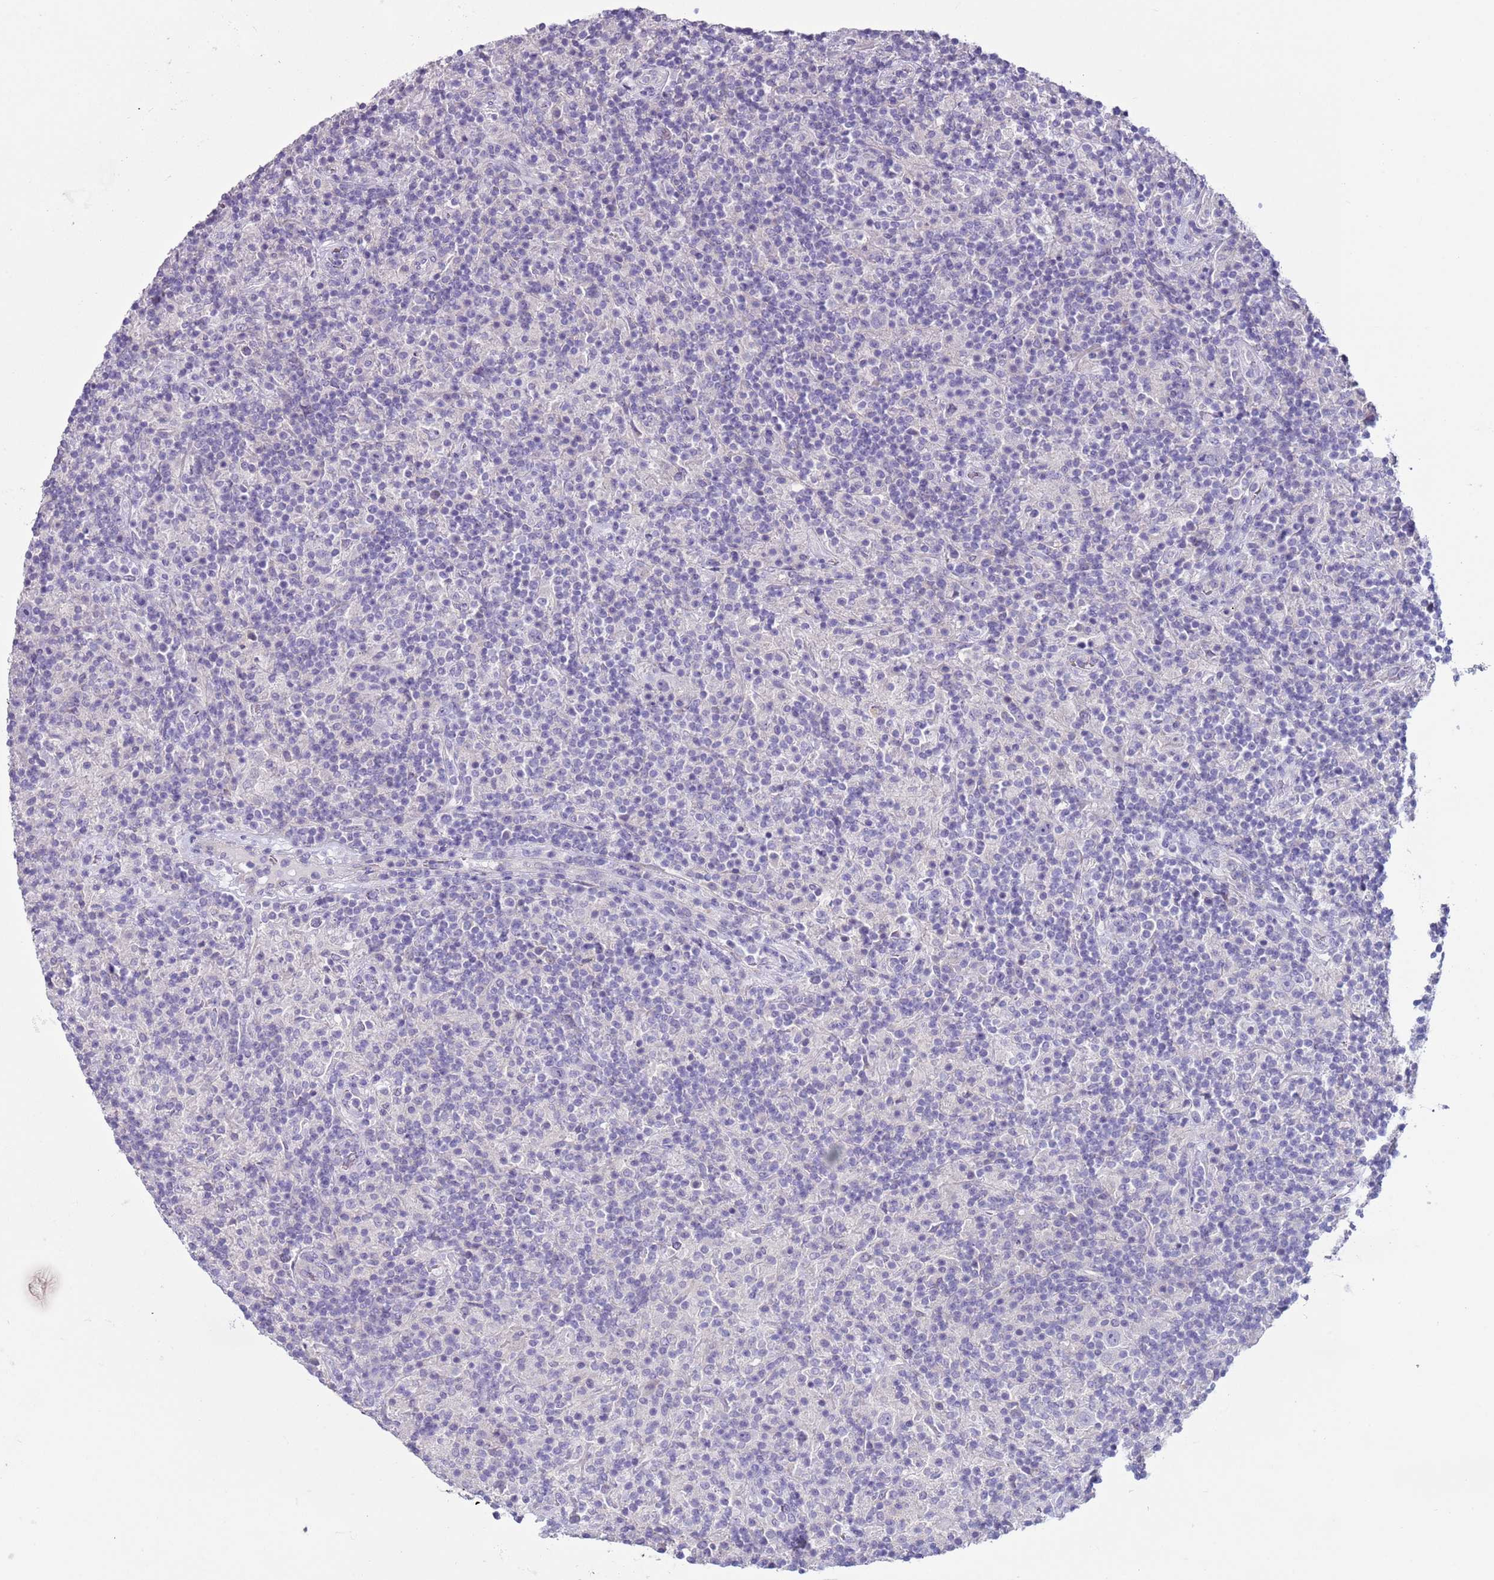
{"staining": {"intensity": "negative", "quantity": "none", "location": "none"}, "tissue": "lymphoma", "cell_type": "Tumor cells", "image_type": "cancer", "snomed": [{"axis": "morphology", "description": "Hodgkin's disease, NOS"}, {"axis": "topography", "description": "Lymph node"}], "caption": "This is an immunohistochemistry (IHC) histopathology image of human Hodgkin's disease. There is no expression in tumor cells.", "gene": "NPAP1", "patient": {"sex": "male", "age": 70}}